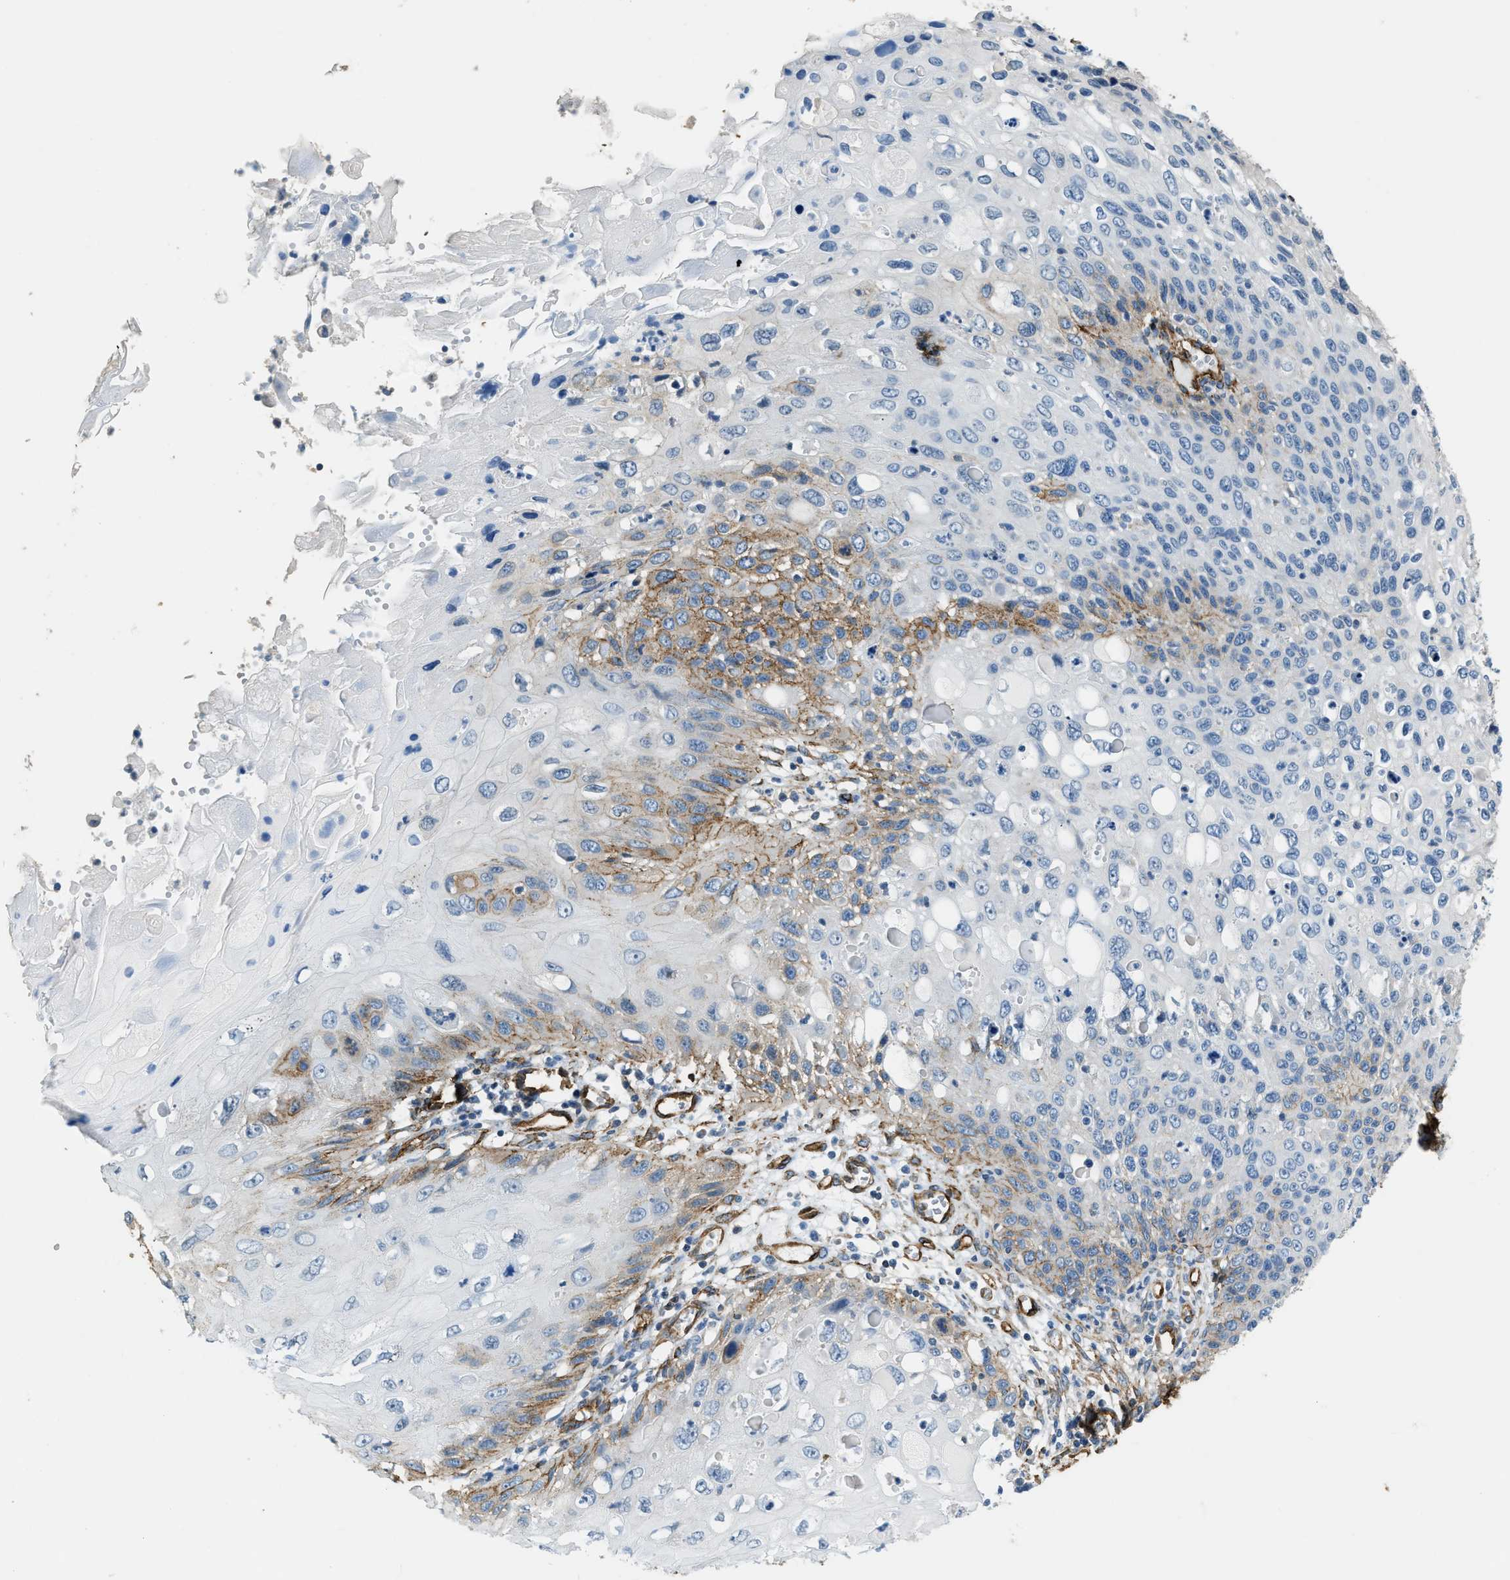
{"staining": {"intensity": "moderate", "quantity": "<25%", "location": "cytoplasmic/membranous"}, "tissue": "cervical cancer", "cell_type": "Tumor cells", "image_type": "cancer", "snomed": [{"axis": "morphology", "description": "Squamous cell carcinoma, NOS"}, {"axis": "topography", "description": "Cervix"}], "caption": "This histopathology image shows cervical squamous cell carcinoma stained with immunohistochemistry (IHC) to label a protein in brown. The cytoplasmic/membranous of tumor cells show moderate positivity for the protein. Nuclei are counter-stained blue.", "gene": "TMEM43", "patient": {"sex": "female", "age": 70}}